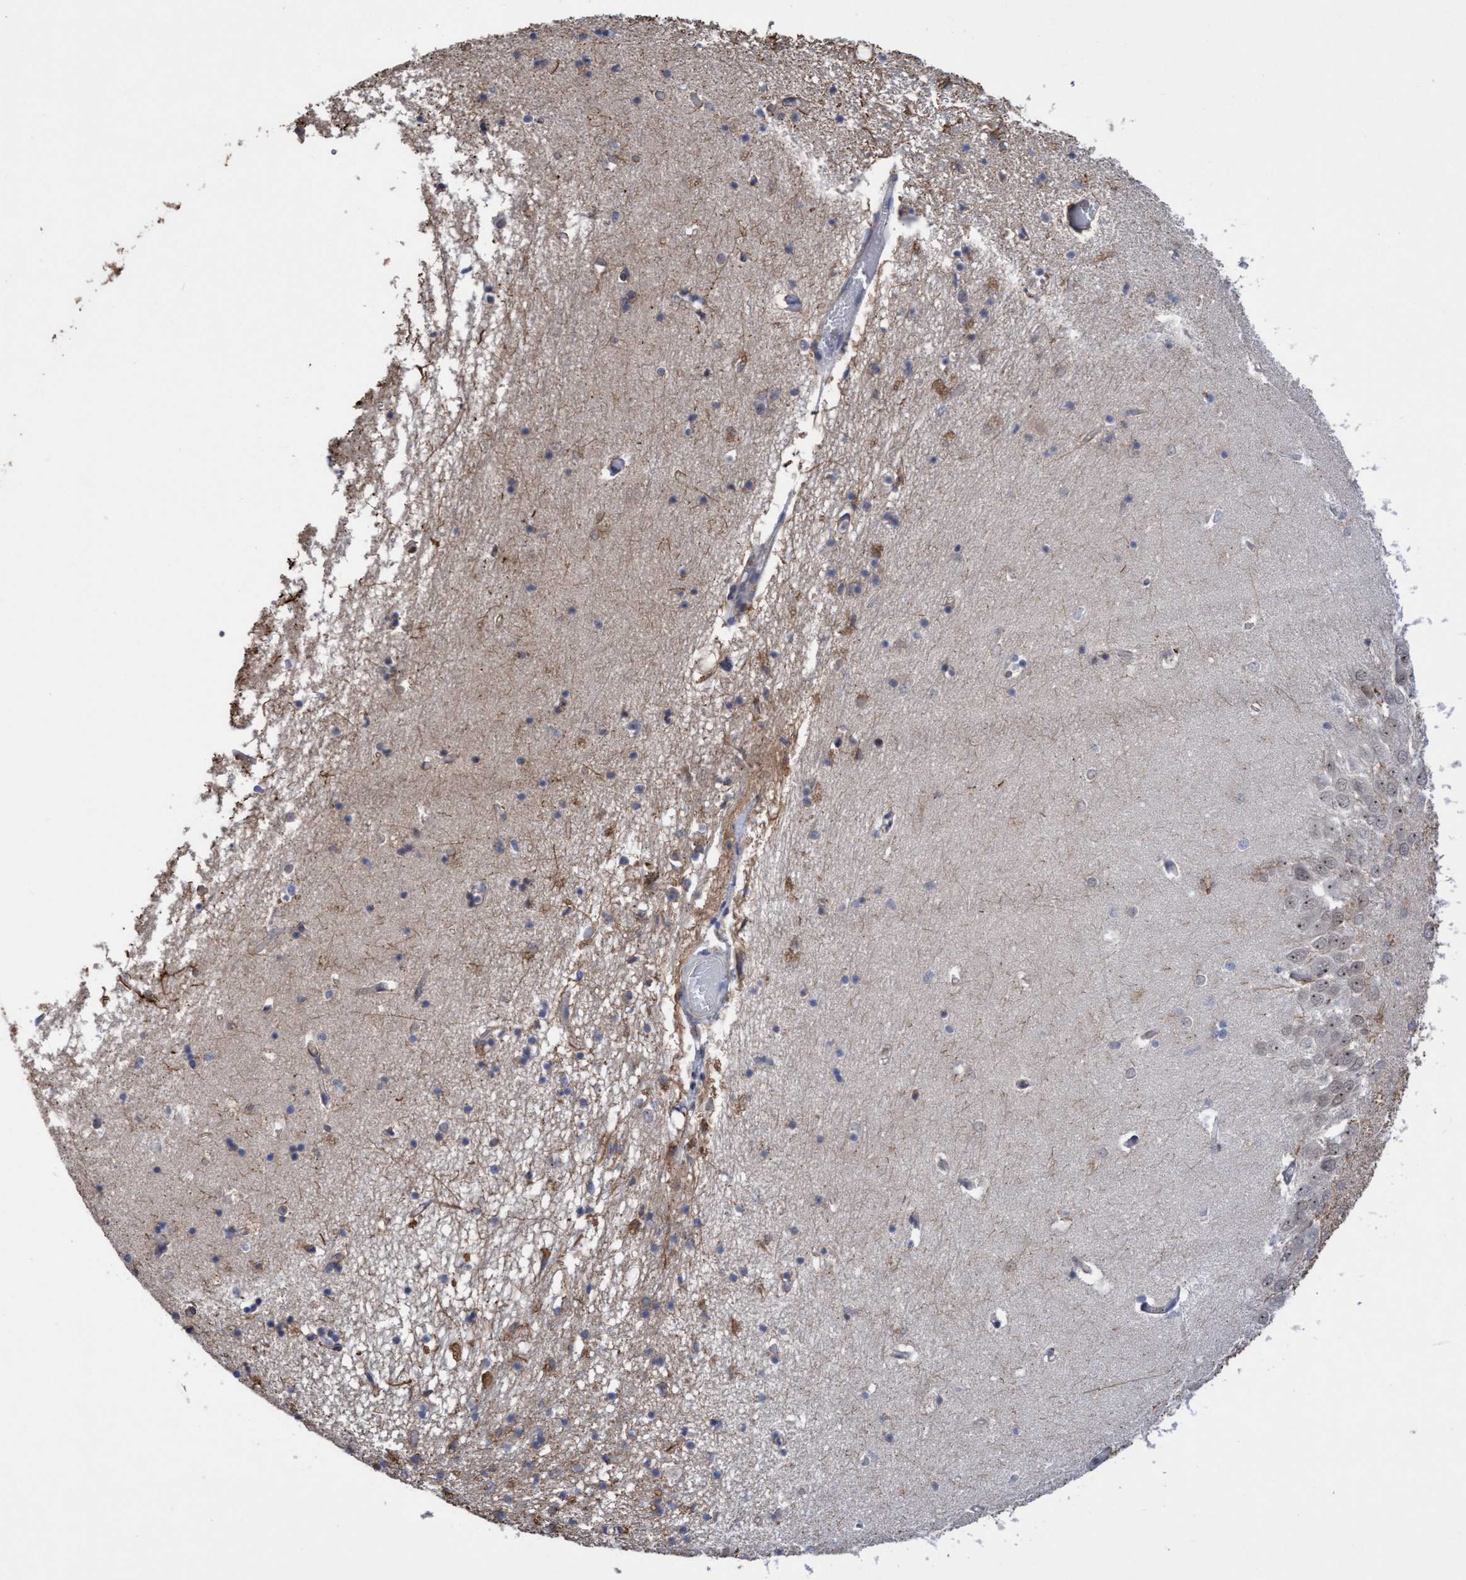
{"staining": {"intensity": "moderate", "quantity": "<25%", "location": "cytoplasmic/membranous"}, "tissue": "hippocampus", "cell_type": "Glial cells", "image_type": "normal", "snomed": [{"axis": "morphology", "description": "Normal tissue, NOS"}, {"axis": "topography", "description": "Hippocampus"}], "caption": "Protein analysis of benign hippocampus shows moderate cytoplasmic/membranous expression in approximately <25% of glial cells.", "gene": "SLBP", "patient": {"sex": "male", "age": 70}}